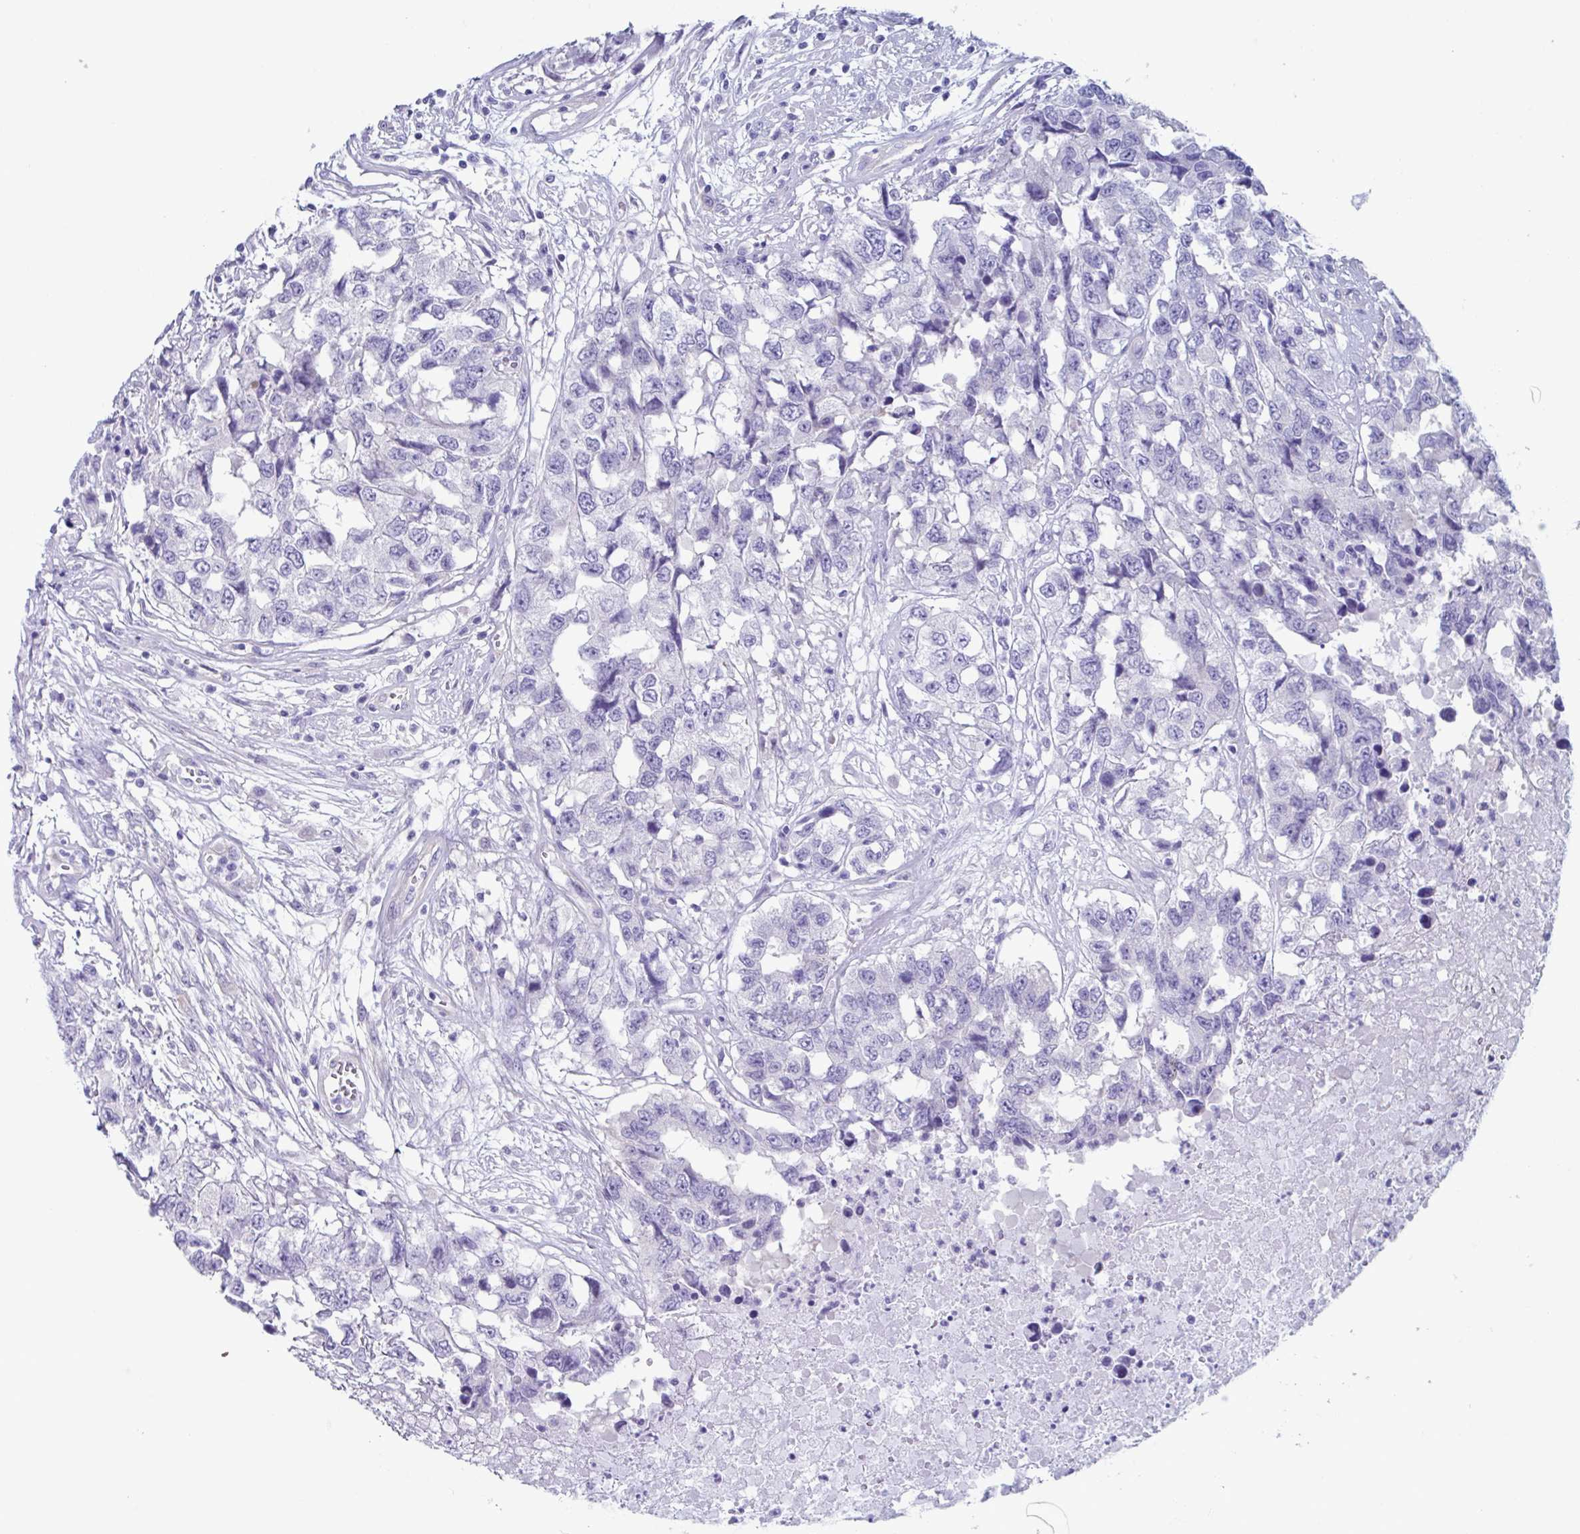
{"staining": {"intensity": "negative", "quantity": "none", "location": "none"}, "tissue": "testis cancer", "cell_type": "Tumor cells", "image_type": "cancer", "snomed": [{"axis": "morphology", "description": "Carcinoma, Embryonal, NOS"}, {"axis": "topography", "description": "Testis"}], "caption": "Histopathology image shows no protein staining in tumor cells of embryonal carcinoma (testis) tissue.", "gene": "LPIN3", "patient": {"sex": "male", "age": 83}}